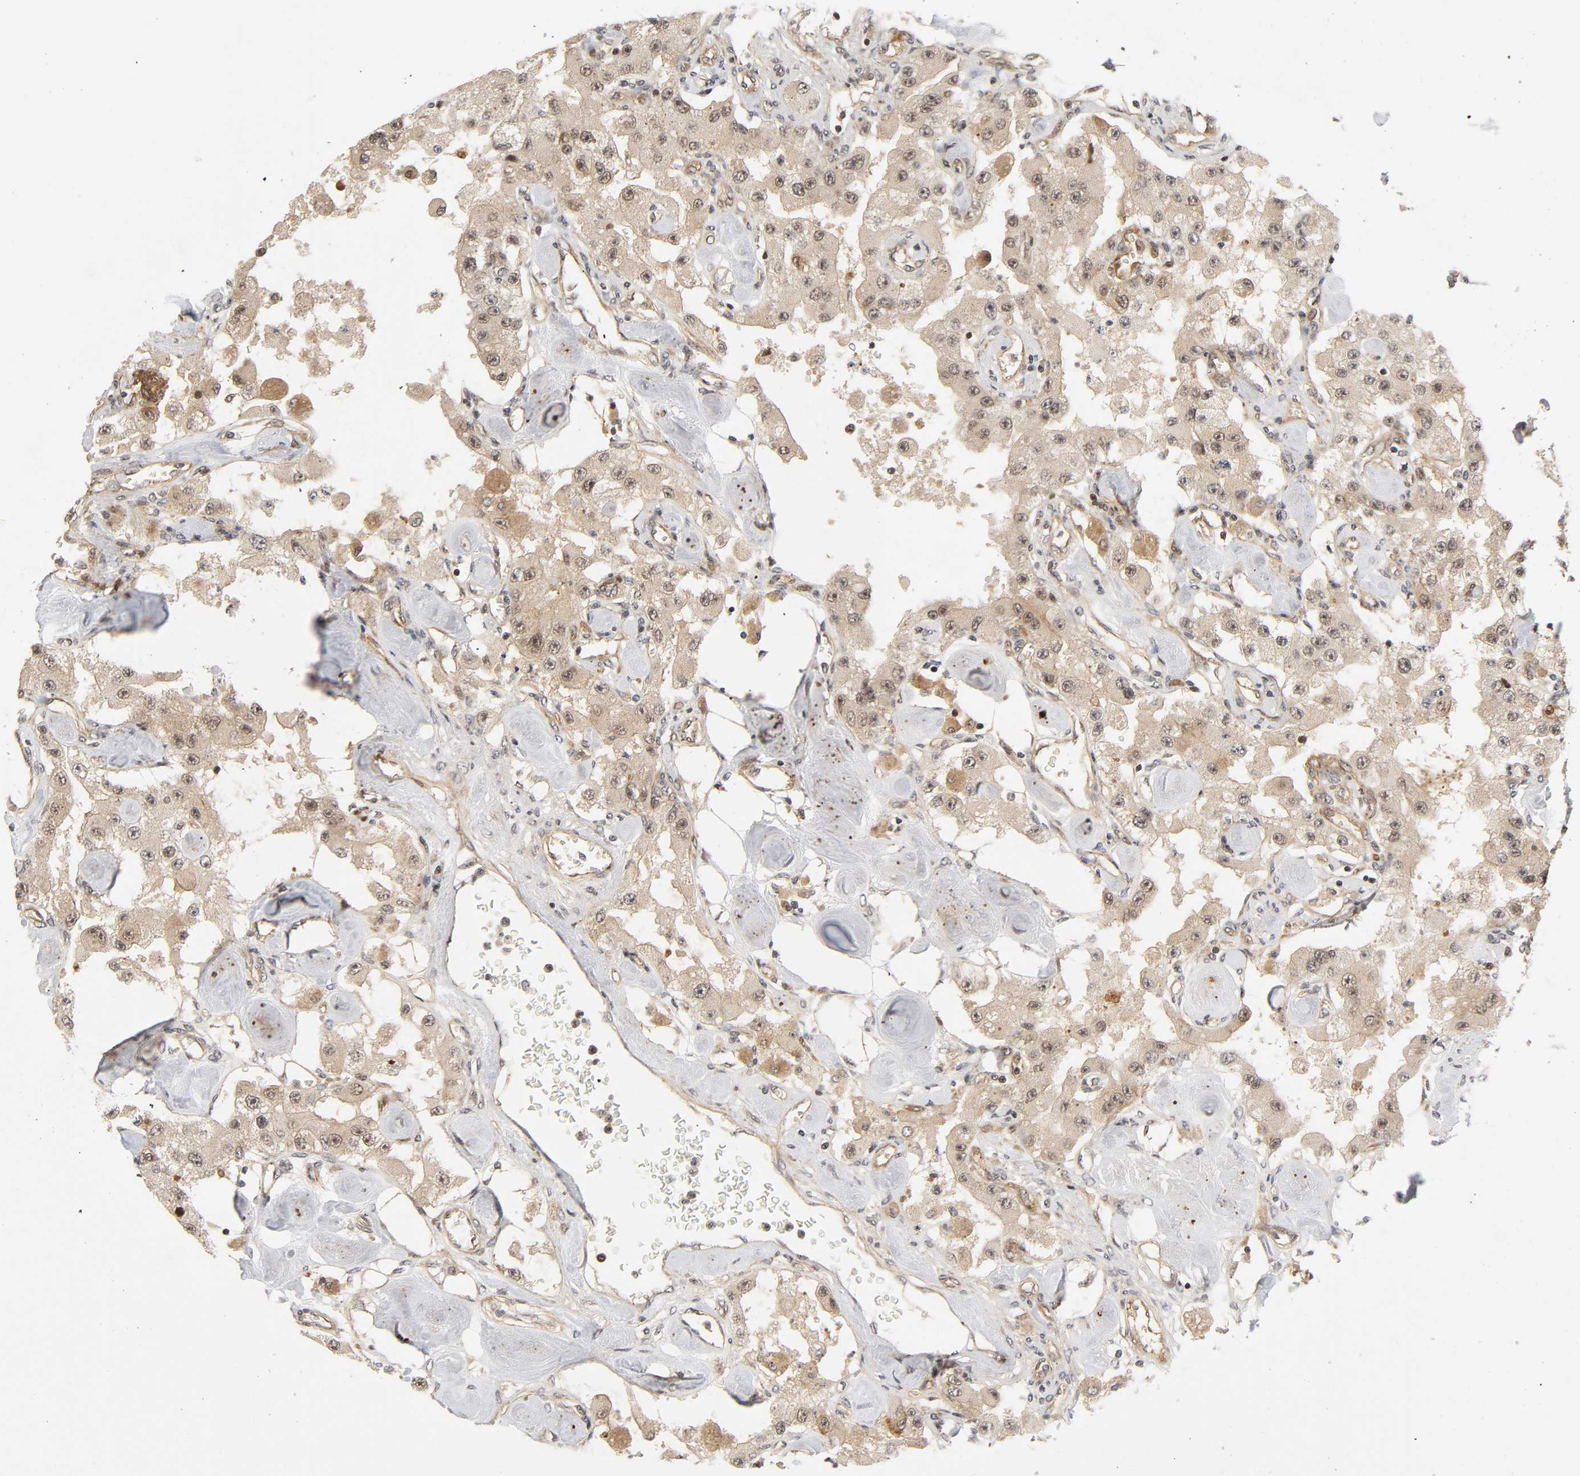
{"staining": {"intensity": "weak", "quantity": ">75%", "location": "cytoplasmic/membranous,nuclear"}, "tissue": "carcinoid", "cell_type": "Tumor cells", "image_type": "cancer", "snomed": [{"axis": "morphology", "description": "Carcinoid, malignant, NOS"}, {"axis": "topography", "description": "Pancreas"}], "caption": "An immunohistochemistry (IHC) image of neoplastic tissue is shown. Protein staining in brown labels weak cytoplasmic/membranous and nuclear positivity in carcinoid within tumor cells.", "gene": "IQCJ-SCHIP1", "patient": {"sex": "male", "age": 41}}